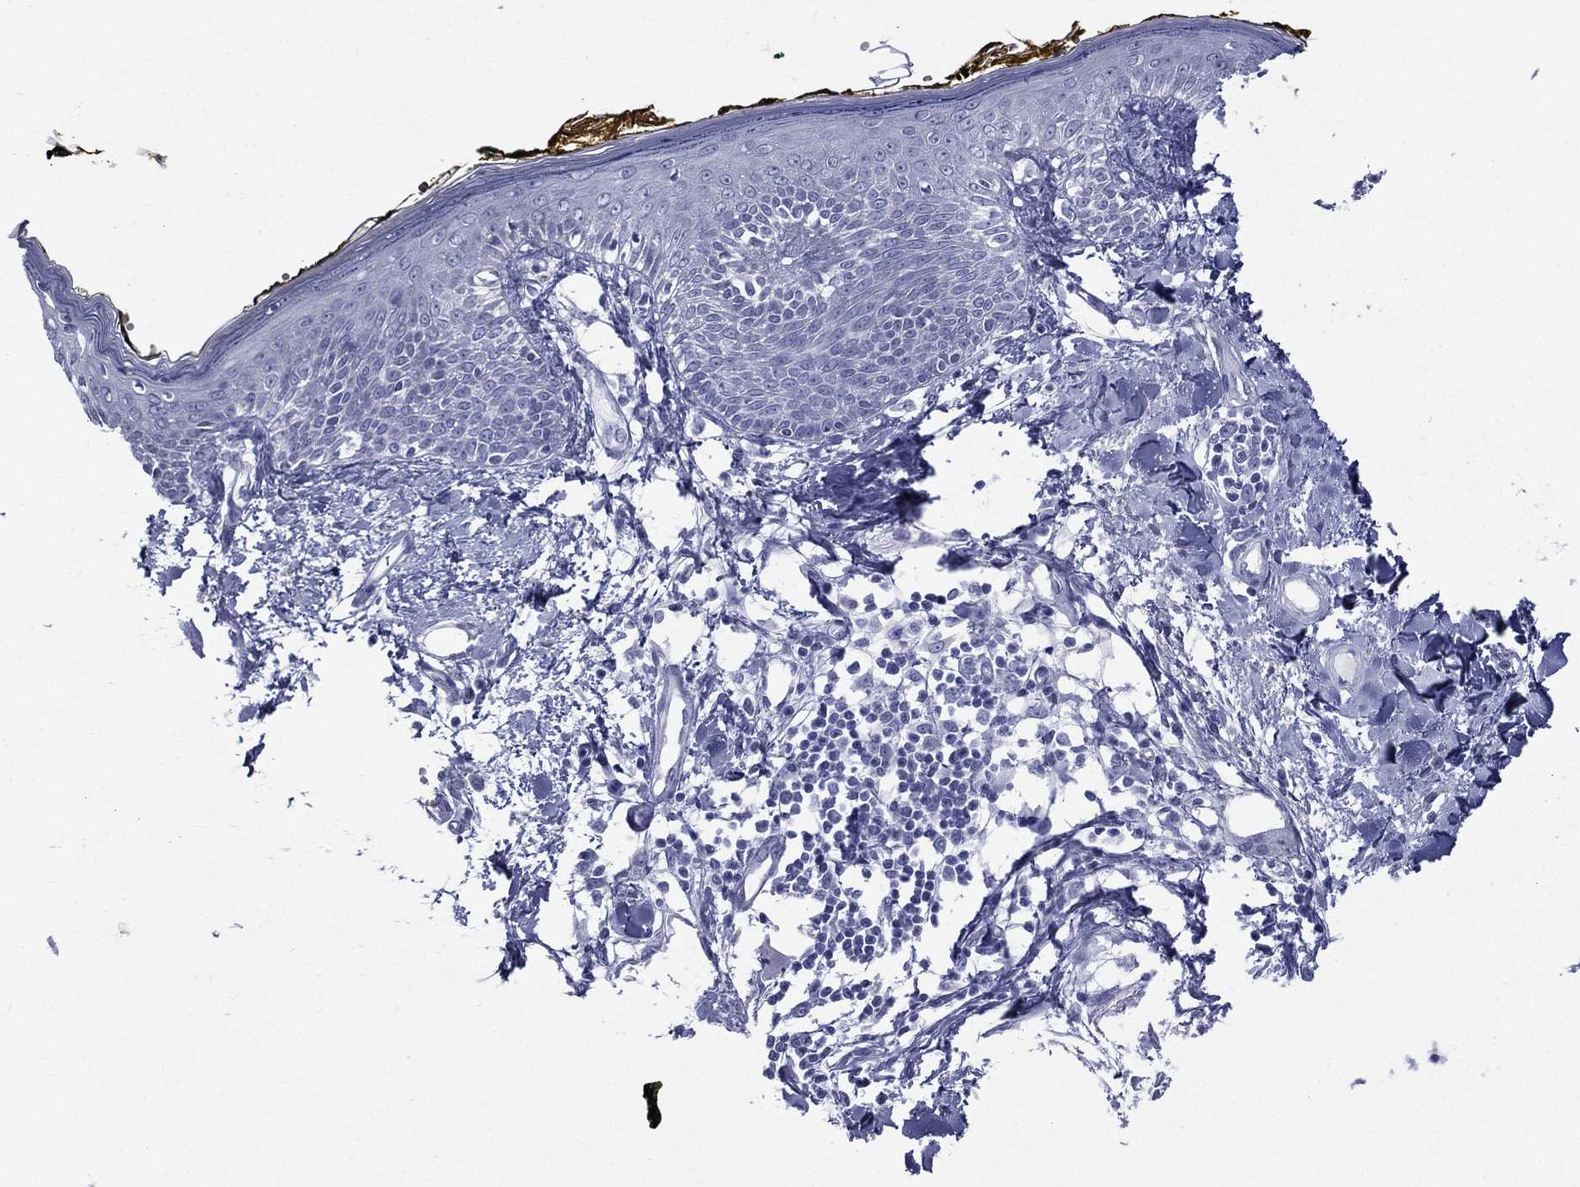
{"staining": {"intensity": "negative", "quantity": "none", "location": "none"}, "tissue": "skin", "cell_type": "Fibroblasts", "image_type": "normal", "snomed": [{"axis": "morphology", "description": "Normal tissue, NOS"}, {"axis": "topography", "description": "Skin"}], "caption": "Immunohistochemistry histopathology image of normal skin: human skin stained with DAB (3,3'-diaminobenzidine) exhibits no significant protein positivity in fibroblasts.", "gene": "RSPH4A", "patient": {"sex": "male", "age": 76}}